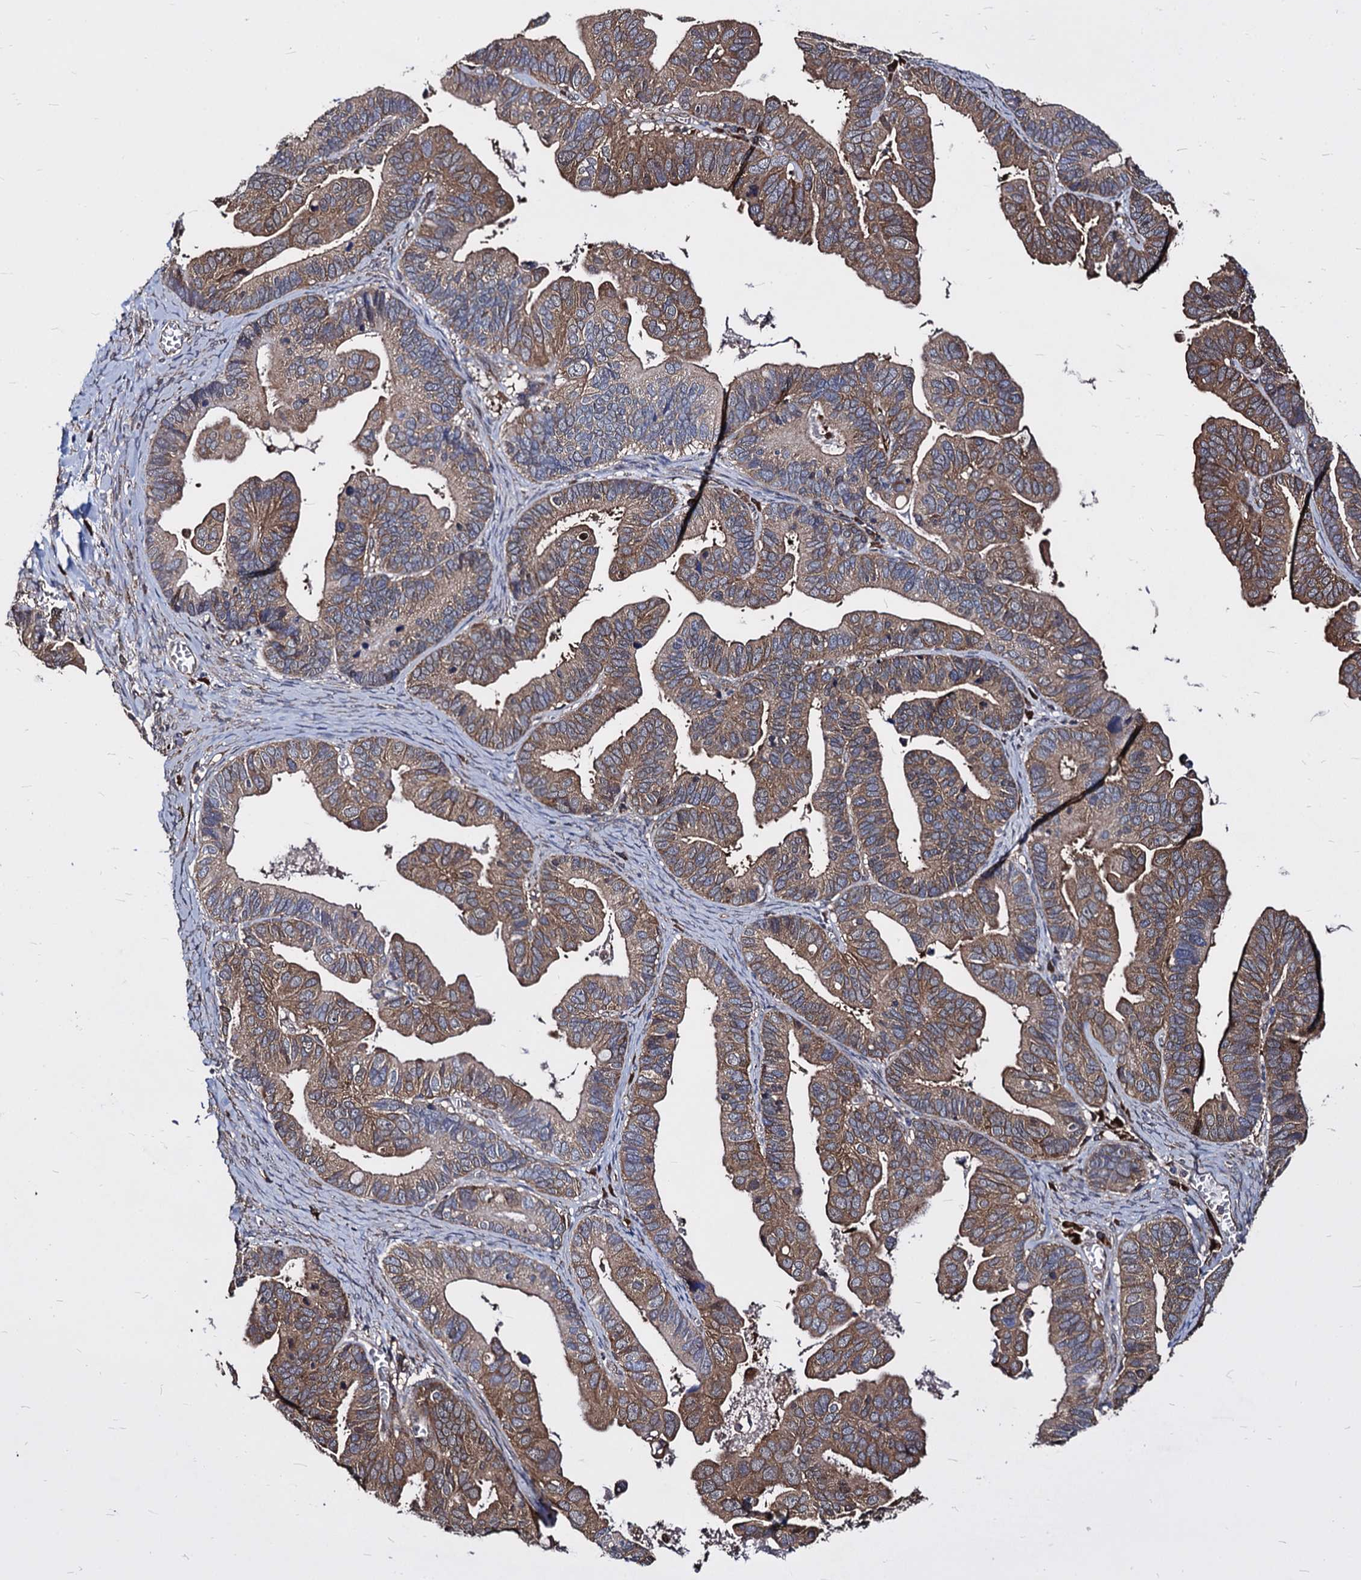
{"staining": {"intensity": "moderate", "quantity": ">75%", "location": "cytoplasmic/membranous"}, "tissue": "ovarian cancer", "cell_type": "Tumor cells", "image_type": "cancer", "snomed": [{"axis": "morphology", "description": "Cystadenocarcinoma, serous, NOS"}, {"axis": "topography", "description": "Ovary"}], "caption": "Moderate cytoplasmic/membranous positivity is identified in approximately >75% of tumor cells in ovarian cancer.", "gene": "NME1", "patient": {"sex": "female", "age": 56}}